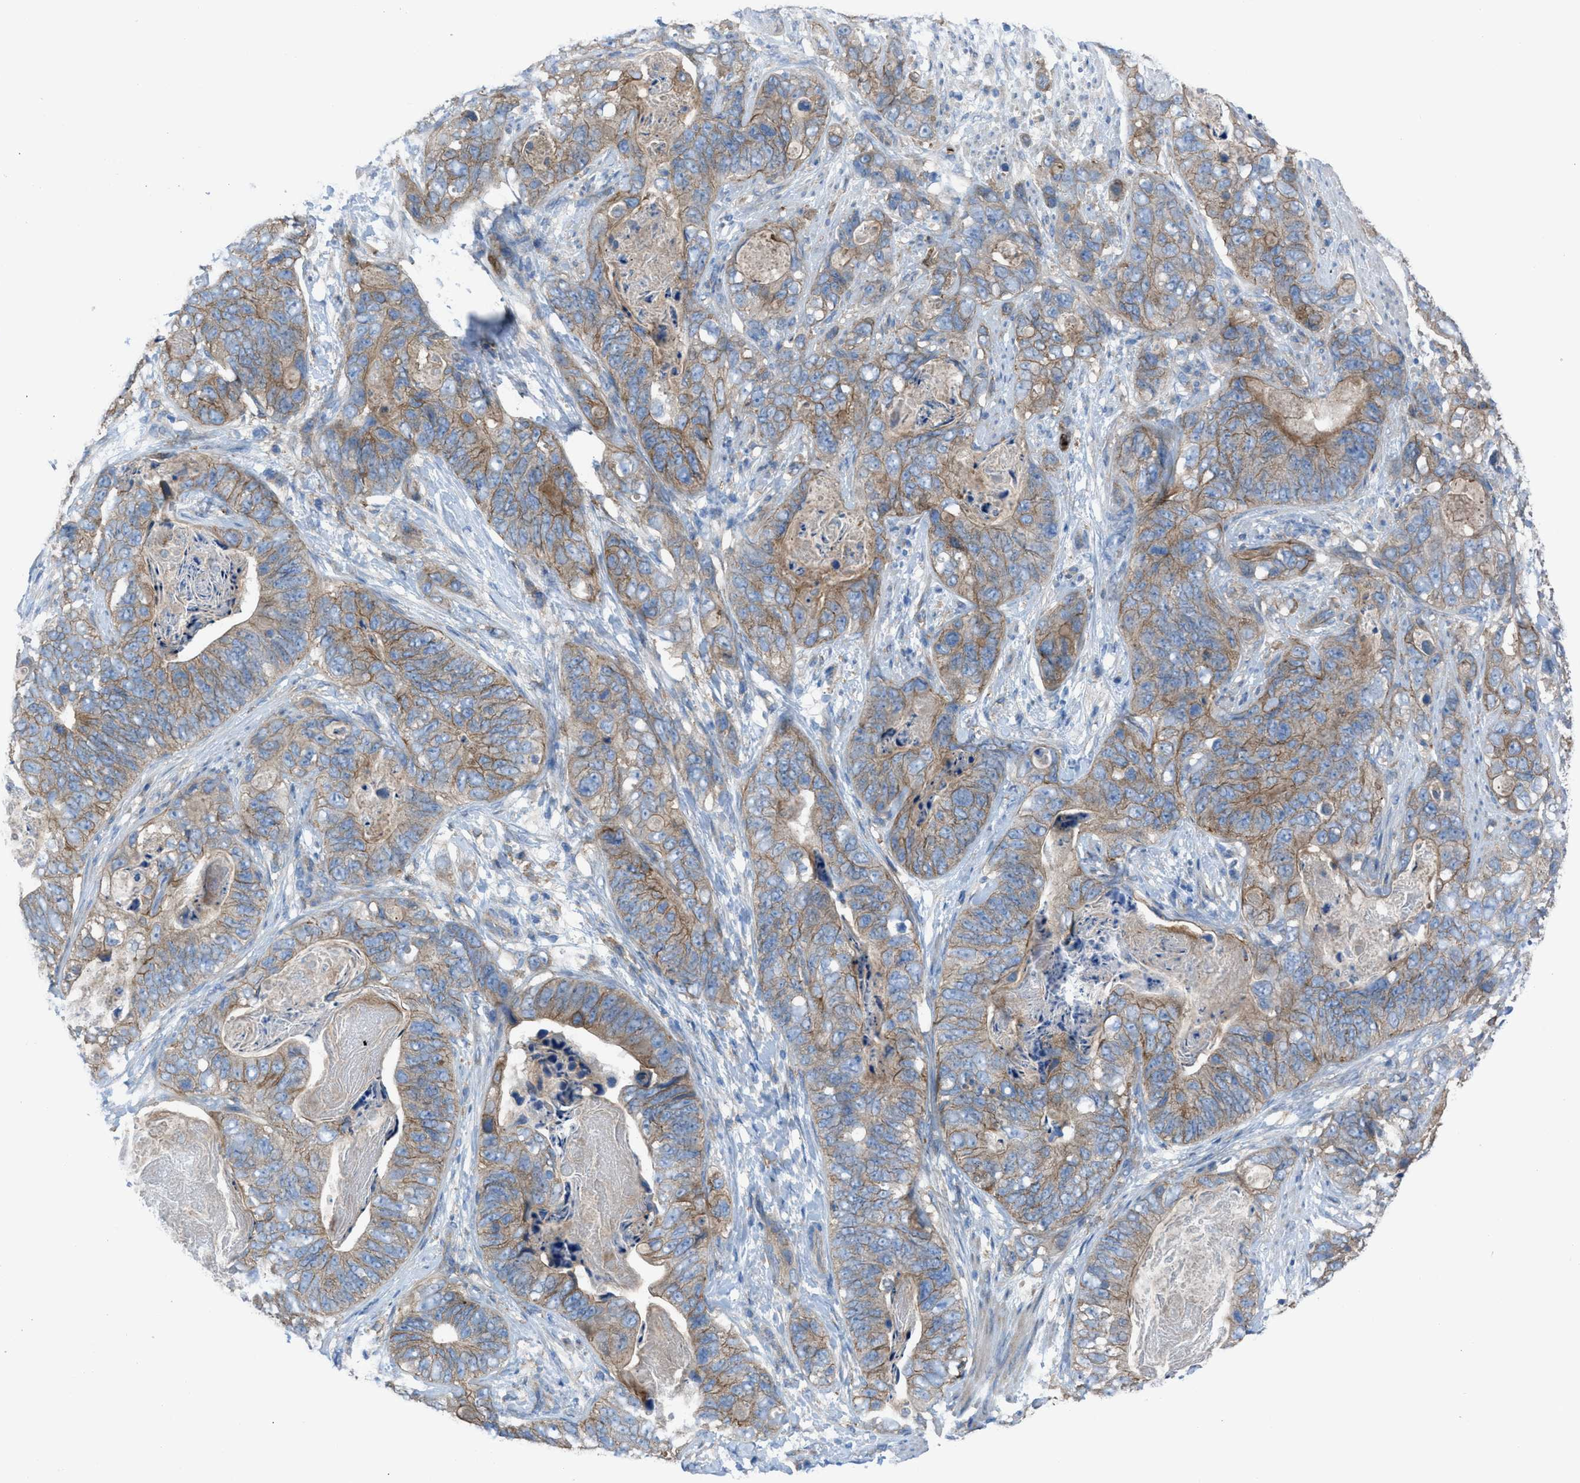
{"staining": {"intensity": "moderate", "quantity": ">75%", "location": "cytoplasmic/membranous"}, "tissue": "stomach cancer", "cell_type": "Tumor cells", "image_type": "cancer", "snomed": [{"axis": "morphology", "description": "Adenocarcinoma, NOS"}, {"axis": "topography", "description": "Stomach"}], "caption": "Human stomach cancer stained with a brown dye demonstrates moderate cytoplasmic/membranous positive staining in about >75% of tumor cells.", "gene": "EGFR", "patient": {"sex": "female", "age": 89}}